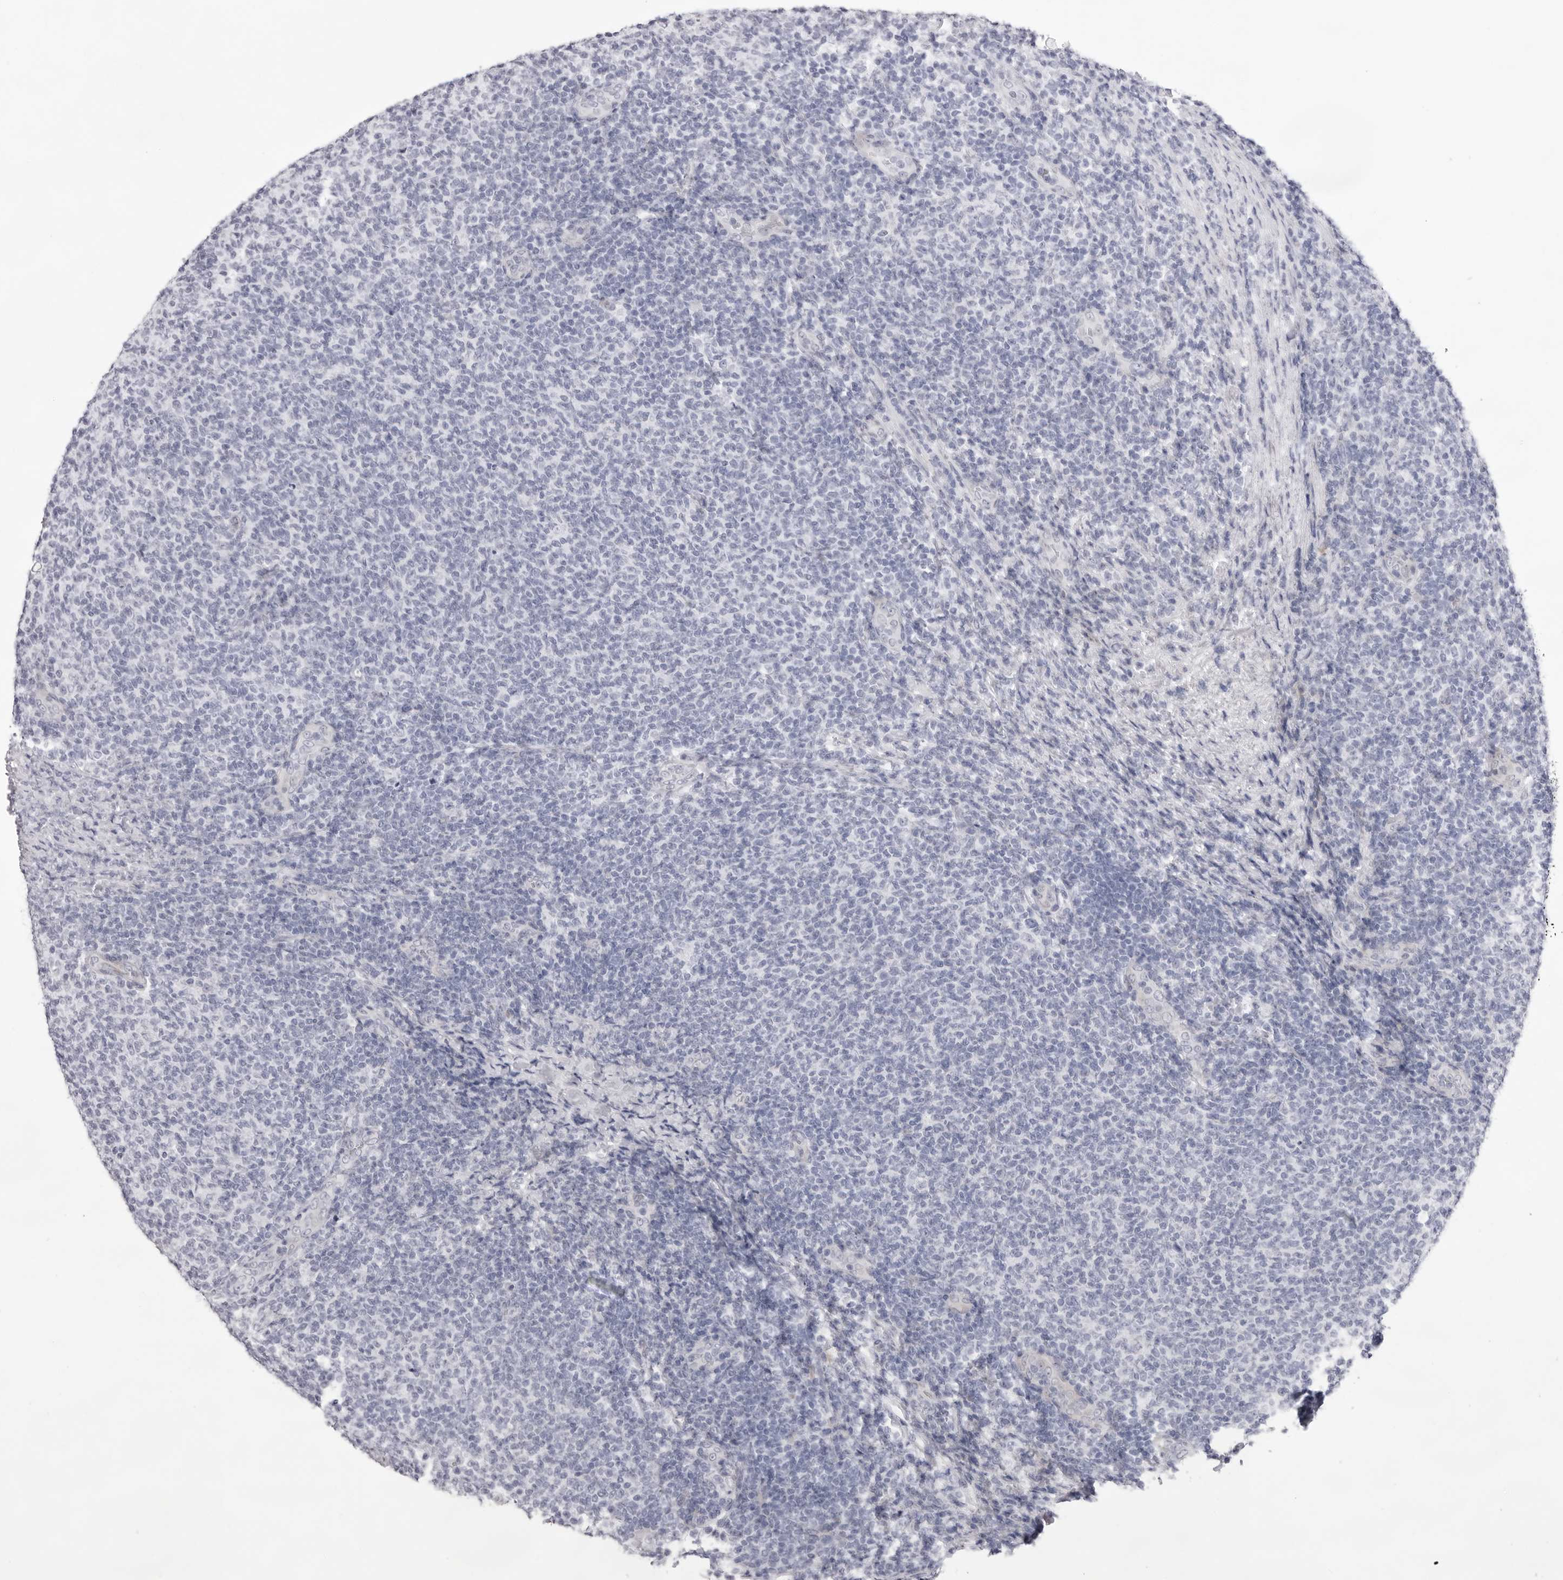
{"staining": {"intensity": "negative", "quantity": "none", "location": "none"}, "tissue": "lymphoma", "cell_type": "Tumor cells", "image_type": "cancer", "snomed": [{"axis": "morphology", "description": "Malignant lymphoma, non-Hodgkin's type, Low grade"}, {"axis": "topography", "description": "Lymph node"}], "caption": "Immunohistochemistry histopathology image of lymphoma stained for a protein (brown), which shows no expression in tumor cells.", "gene": "SMIM2", "patient": {"sex": "male", "age": 66}}